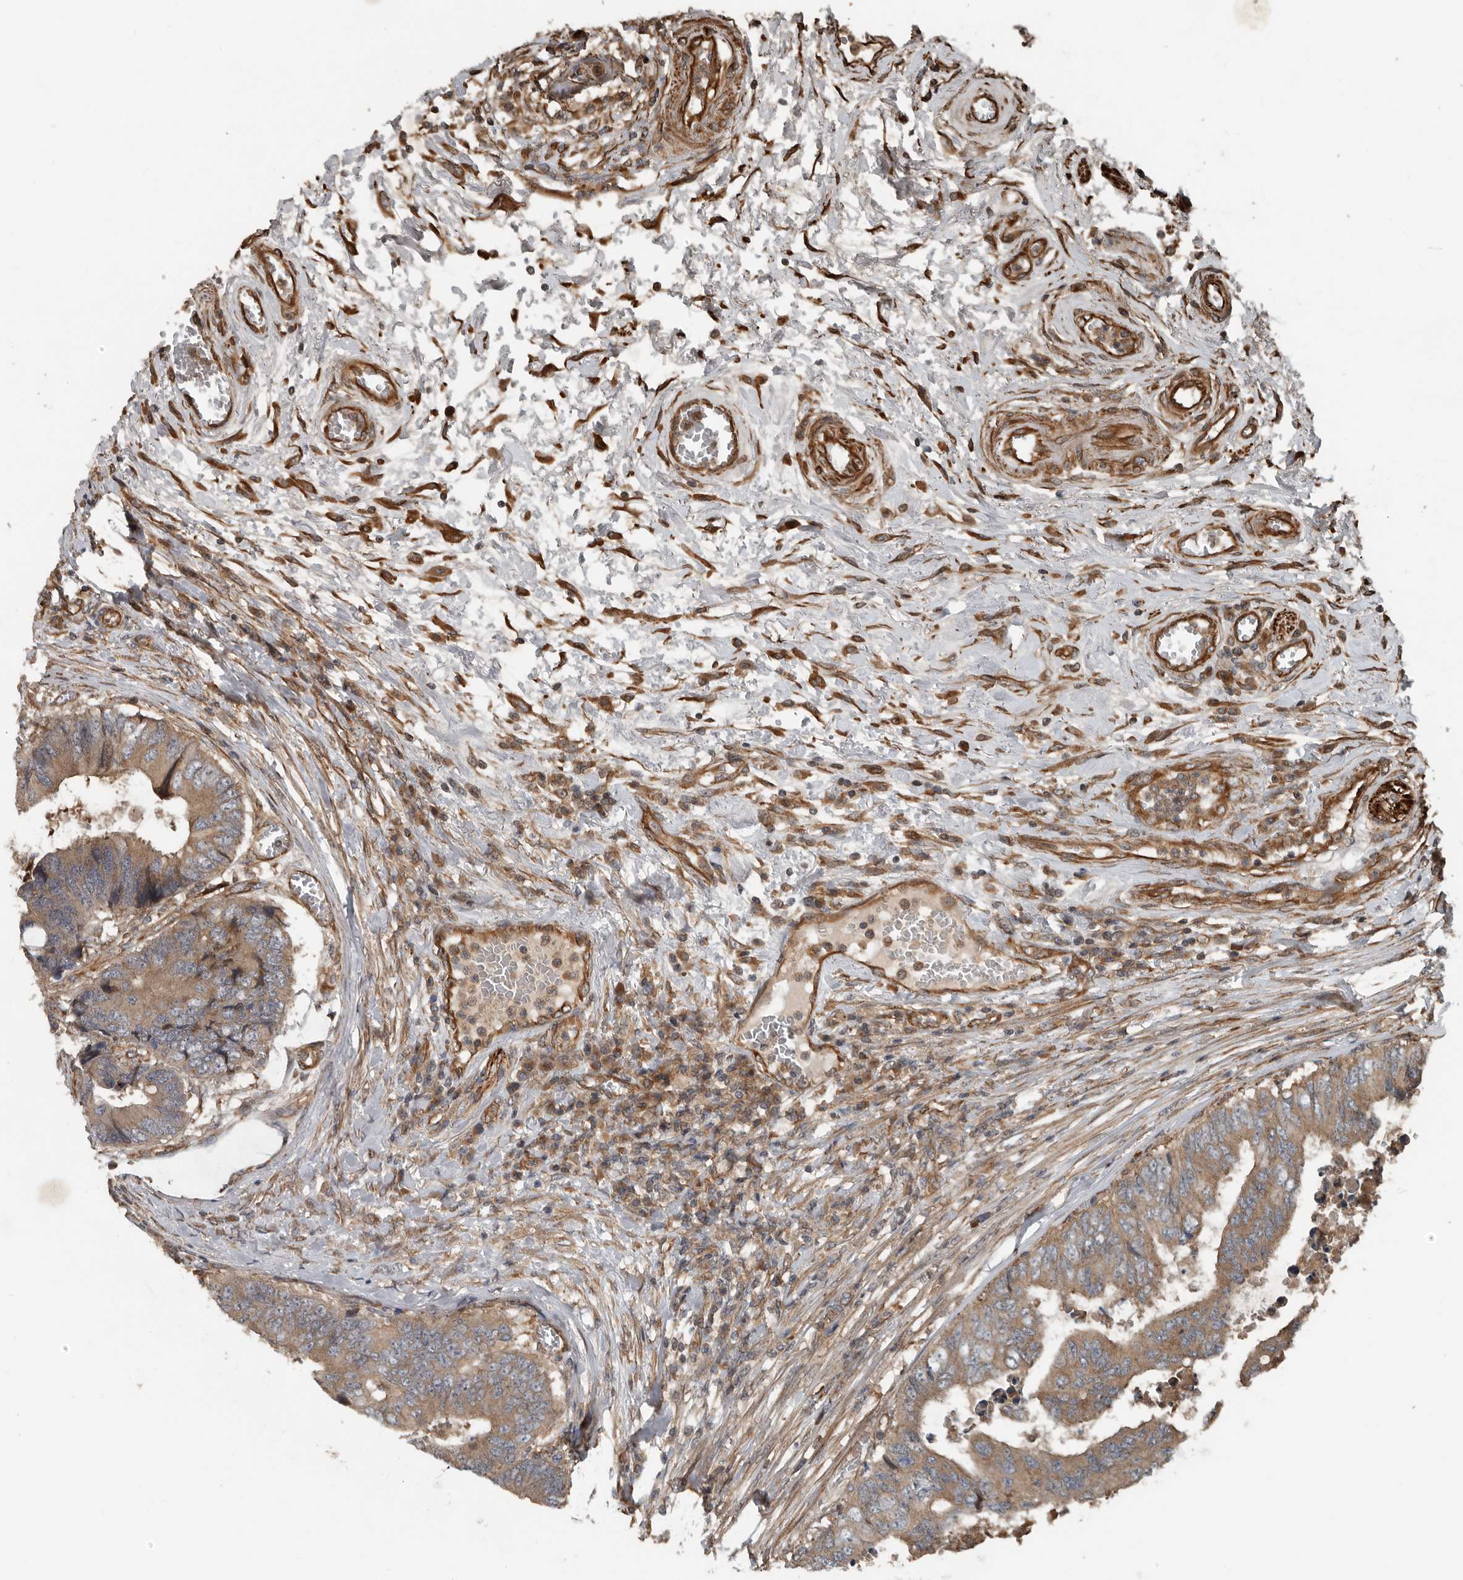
{"staining": {"intensity": "weak", "quantity": ">75%", "location": "cytoplasmic/membranous"}, "tissue": "colorectal cancer", "cell_type": "Tumor cells", "image_type": "cancer", "snomed": [{"axis": "morphology", "description": "Adenocarcinoma, NOS"}, {"axis": "topography", "description": "Rectum"}], "caption": "This is an image of IHC staining of colorectal cancer (adenocarcinoma), which shows weak expression in the cytoplasmic/membranous of tumor cells.", "gene": "YOD1", "patient": {"sex": "male", "age": 84}}